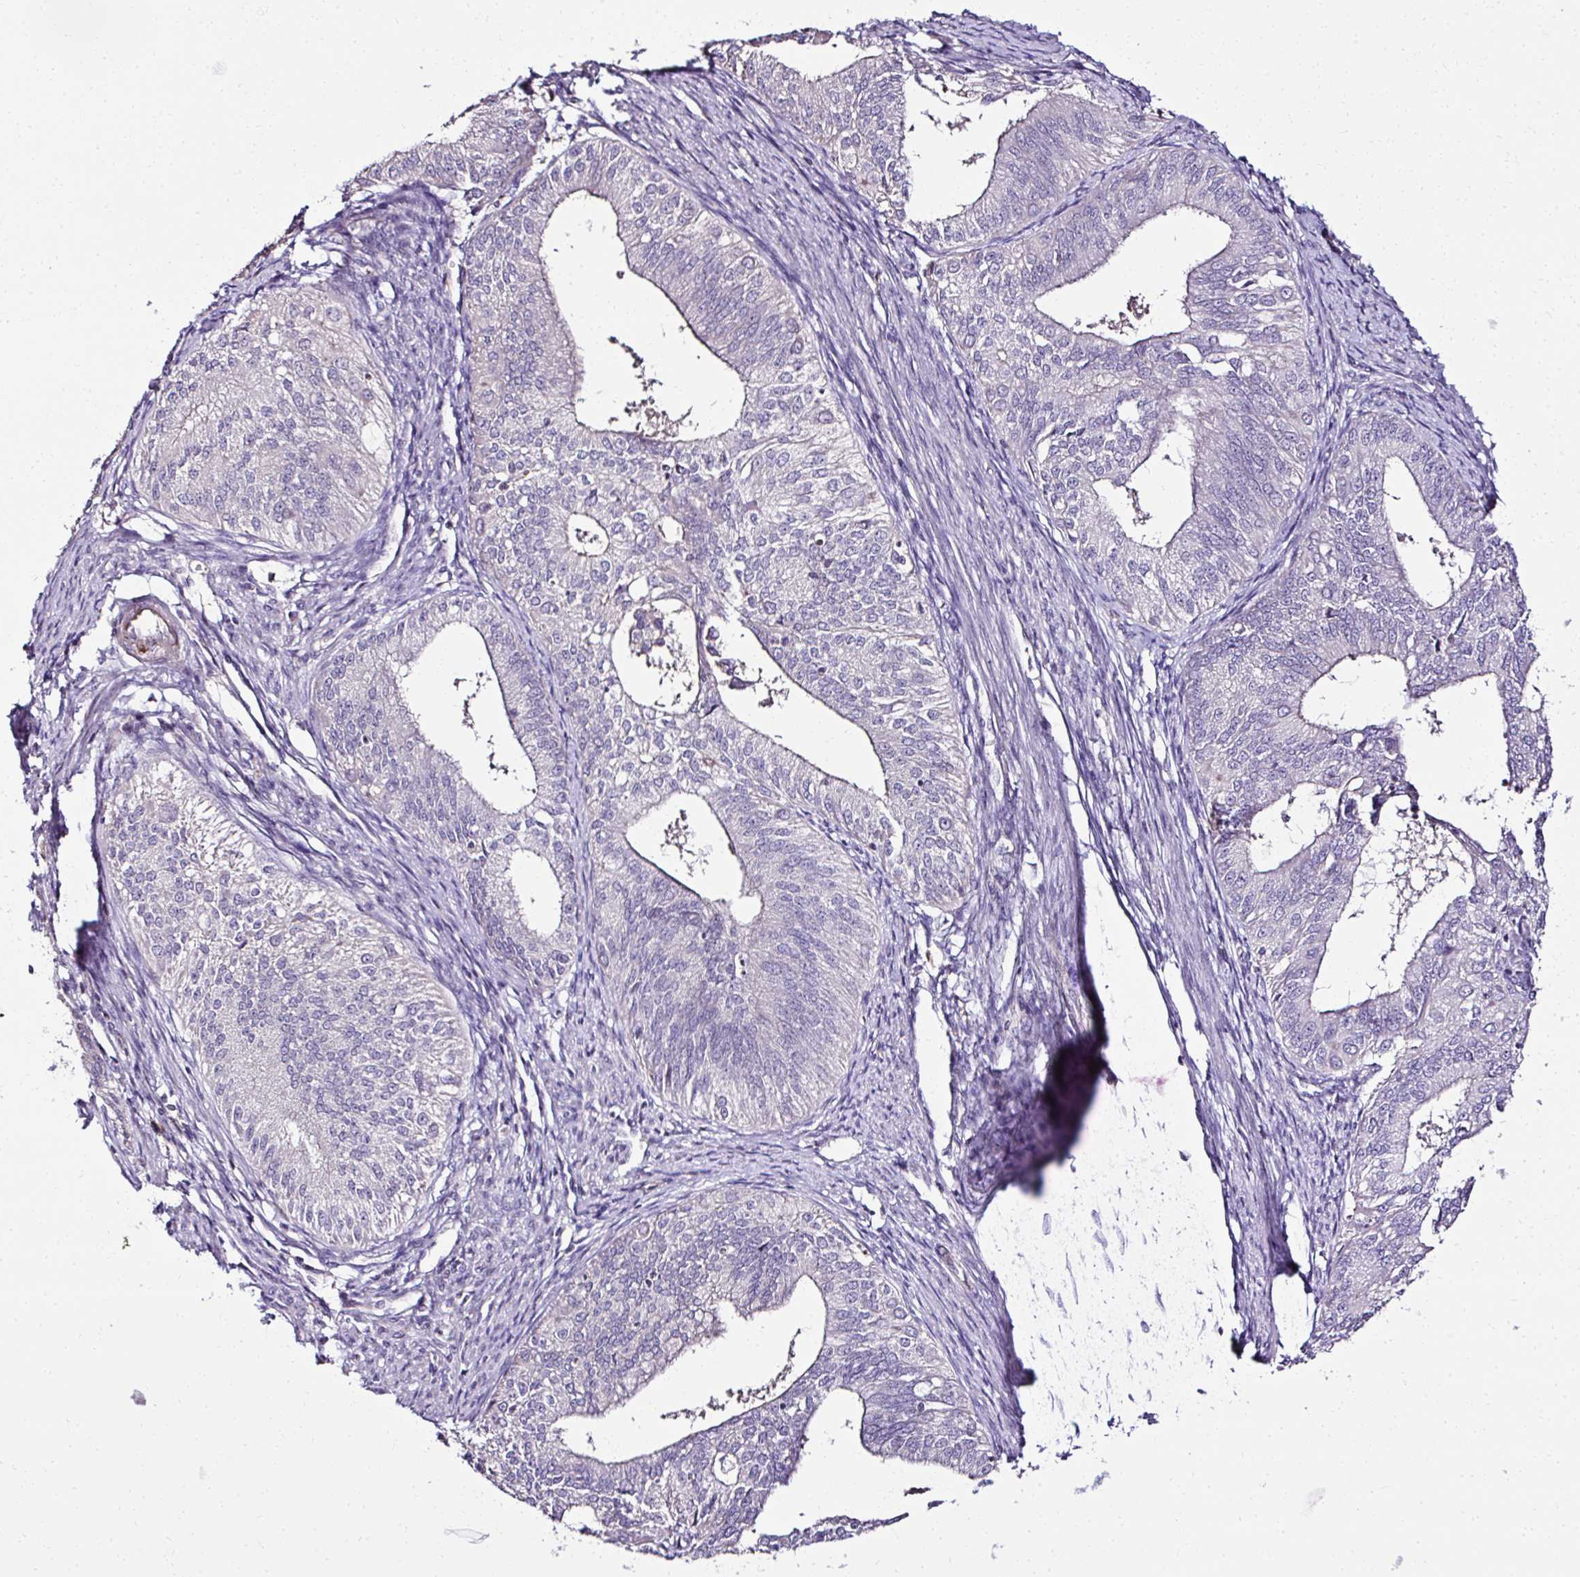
{"staining": {"intensity": "negative", "quantity": "none", "location": "none"}, "tissue": "endometrial cancer", "cell_type": "Tumor cells", "image_type": "cancer", "snomed": [{"axis": "morphology", "description": "Adenocarcinoma, NOS"}, {"axis": "topography", "description": "Endometrium"}], "caption": "Histopathology image shows no significant protein positivity in tumor cells of endometrial cancer (adenocarcinoma).", "gene": "CCDC85C", "patient": {"sex": "female", "age": 50}}